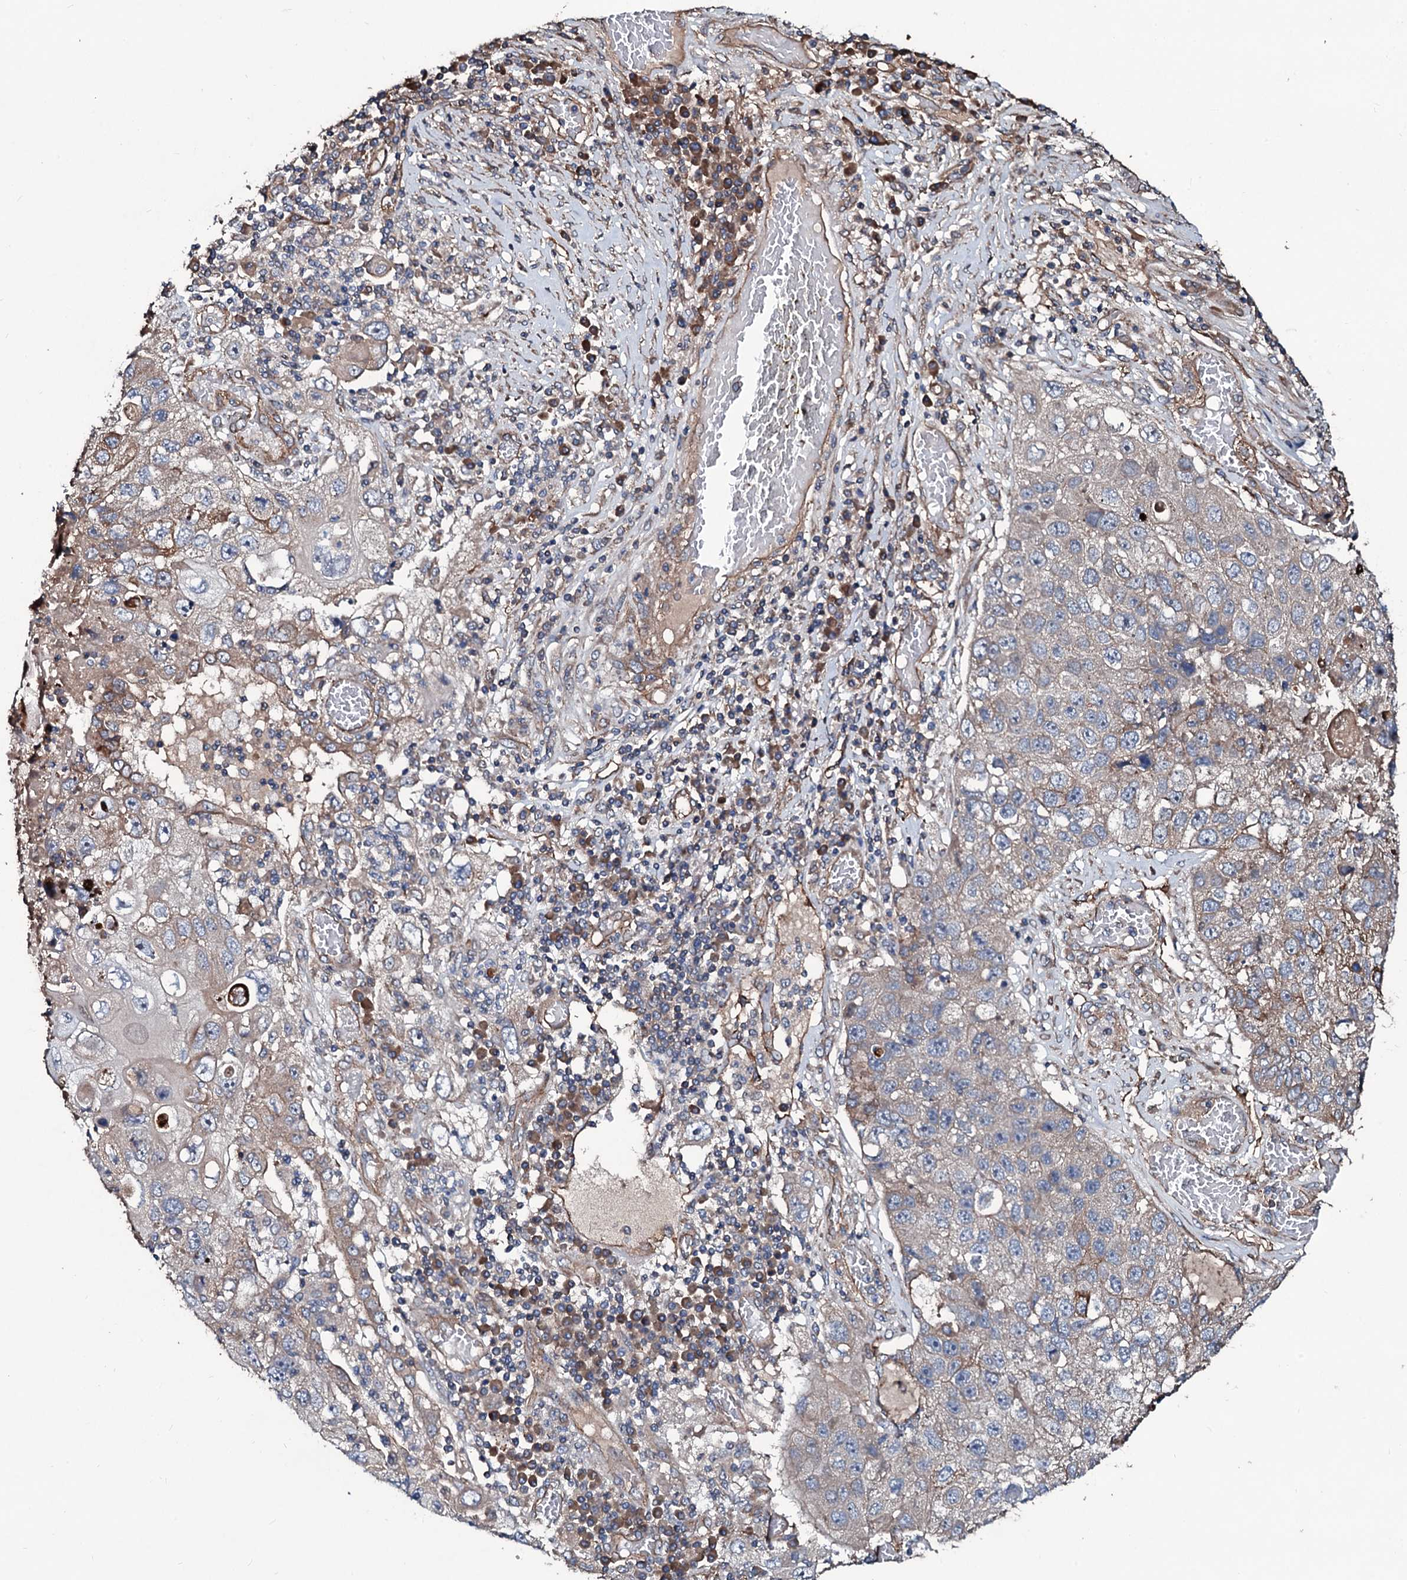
{"staining": {"intensity": "weak", "quantity": "<25%", "location": "cytoplasmic/membranous"}, "tissue": "lung cancer", "cell_type": "Tumor cells", "image_type": "cancer", "snomed": [{"axis": "morphology", "description": "Squamous cell carcinoma, NOS"}, {"axis": "topography", "description": "Lung"}], "caption": "A histopathology image of human lung cancer is negative for staining in tumor cells. (Stains: DAB (3,3'-diaminobenzidine) immunohistochemistry (IHC) with hematoxylin counter stain, Microscopy: brightfield microscopy at high magnification).", "gene": "DMAC2", "patient": {"sex": "male", "age": 61}}